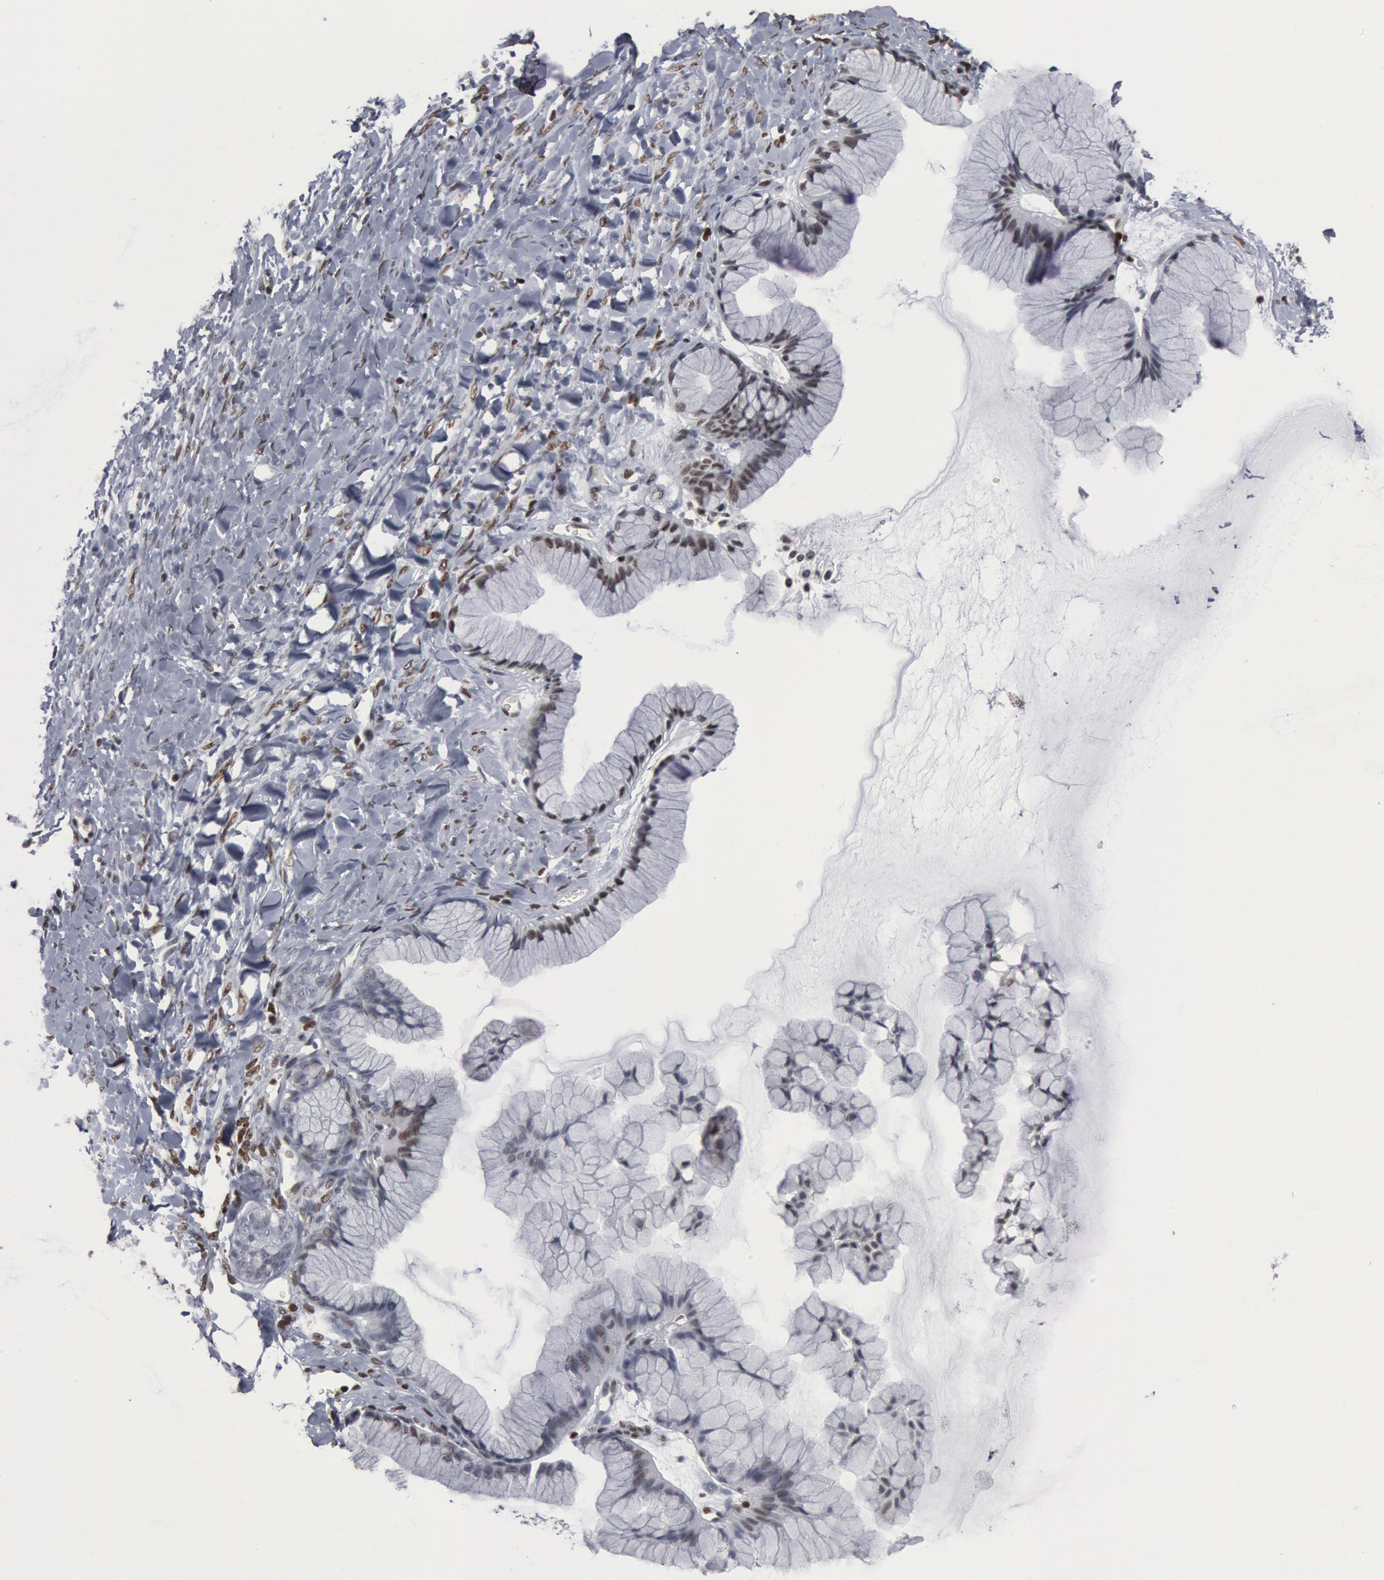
{"staining": {"intensity": "negative", "quantity": "none", "location": "none"}, "tissue": "ovarian cancer", "cell_type": "Tumor cells", "image_type": "cancer", "snomed": [{"axis": "morphology", "description": "Cystadenocarcinoma, mucinous, NOS"}, {"axis": "topography", "description": "Ovary"}], "caption": "High magnification brightfield microscopy of mucinous cystadenocarcinoma (ovarian) stained with DAB (3,3'-diaminobenzidine) (brown) and counterstained with hematoxylin (blue): tumor cells show no significant expression.", "gene": "MECP2", "patient": {"sex": "female", "age": 41}}